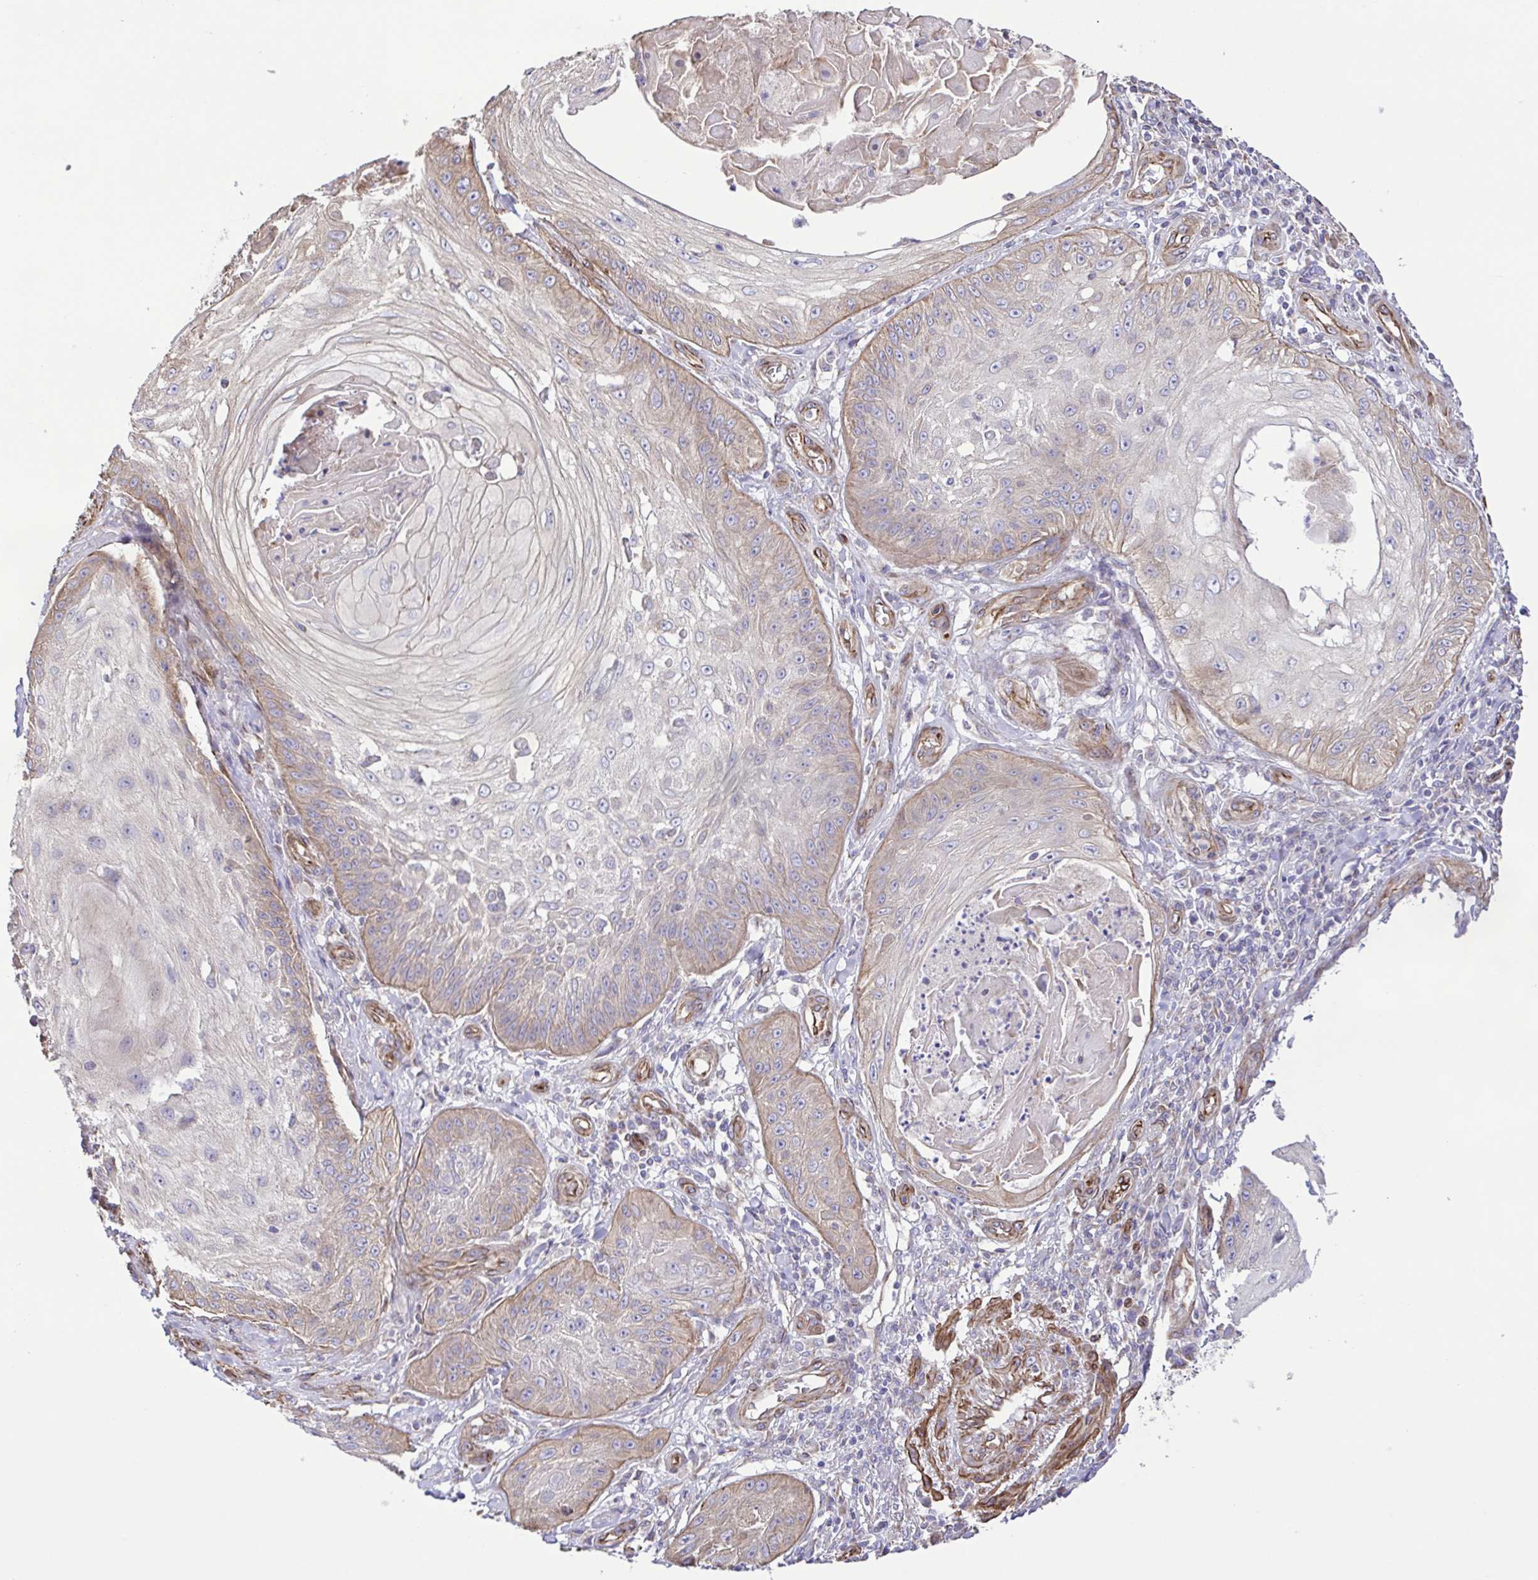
{"staining": {"intensity": "weak", "quantity": "<25%", "location": "cytoplasmic/membranous"}, "tissue": "skin cancer", "cell_type": "Tumor cells", "image_type": "cancer", "snomed": [{"axis": "morphology", "description": "Squamous cell carcinoma, NOS"}, {"axis": "topography", "description": "Skin"}], "caption": "Immunohistochemistry (IHC) photomicrograph of neoplastic tissue: human skin cancer stained with DAB (3,3'-diaminobenzidine) demonstrates no significant protein expression in tumor cells. (DAB (3,3'-diaminobenzidine) immunohistochemistry visualized using brightfield microscopy, high magnification).", "gene": "FLT1", "patient": {"sex": "male", "age": 70}}